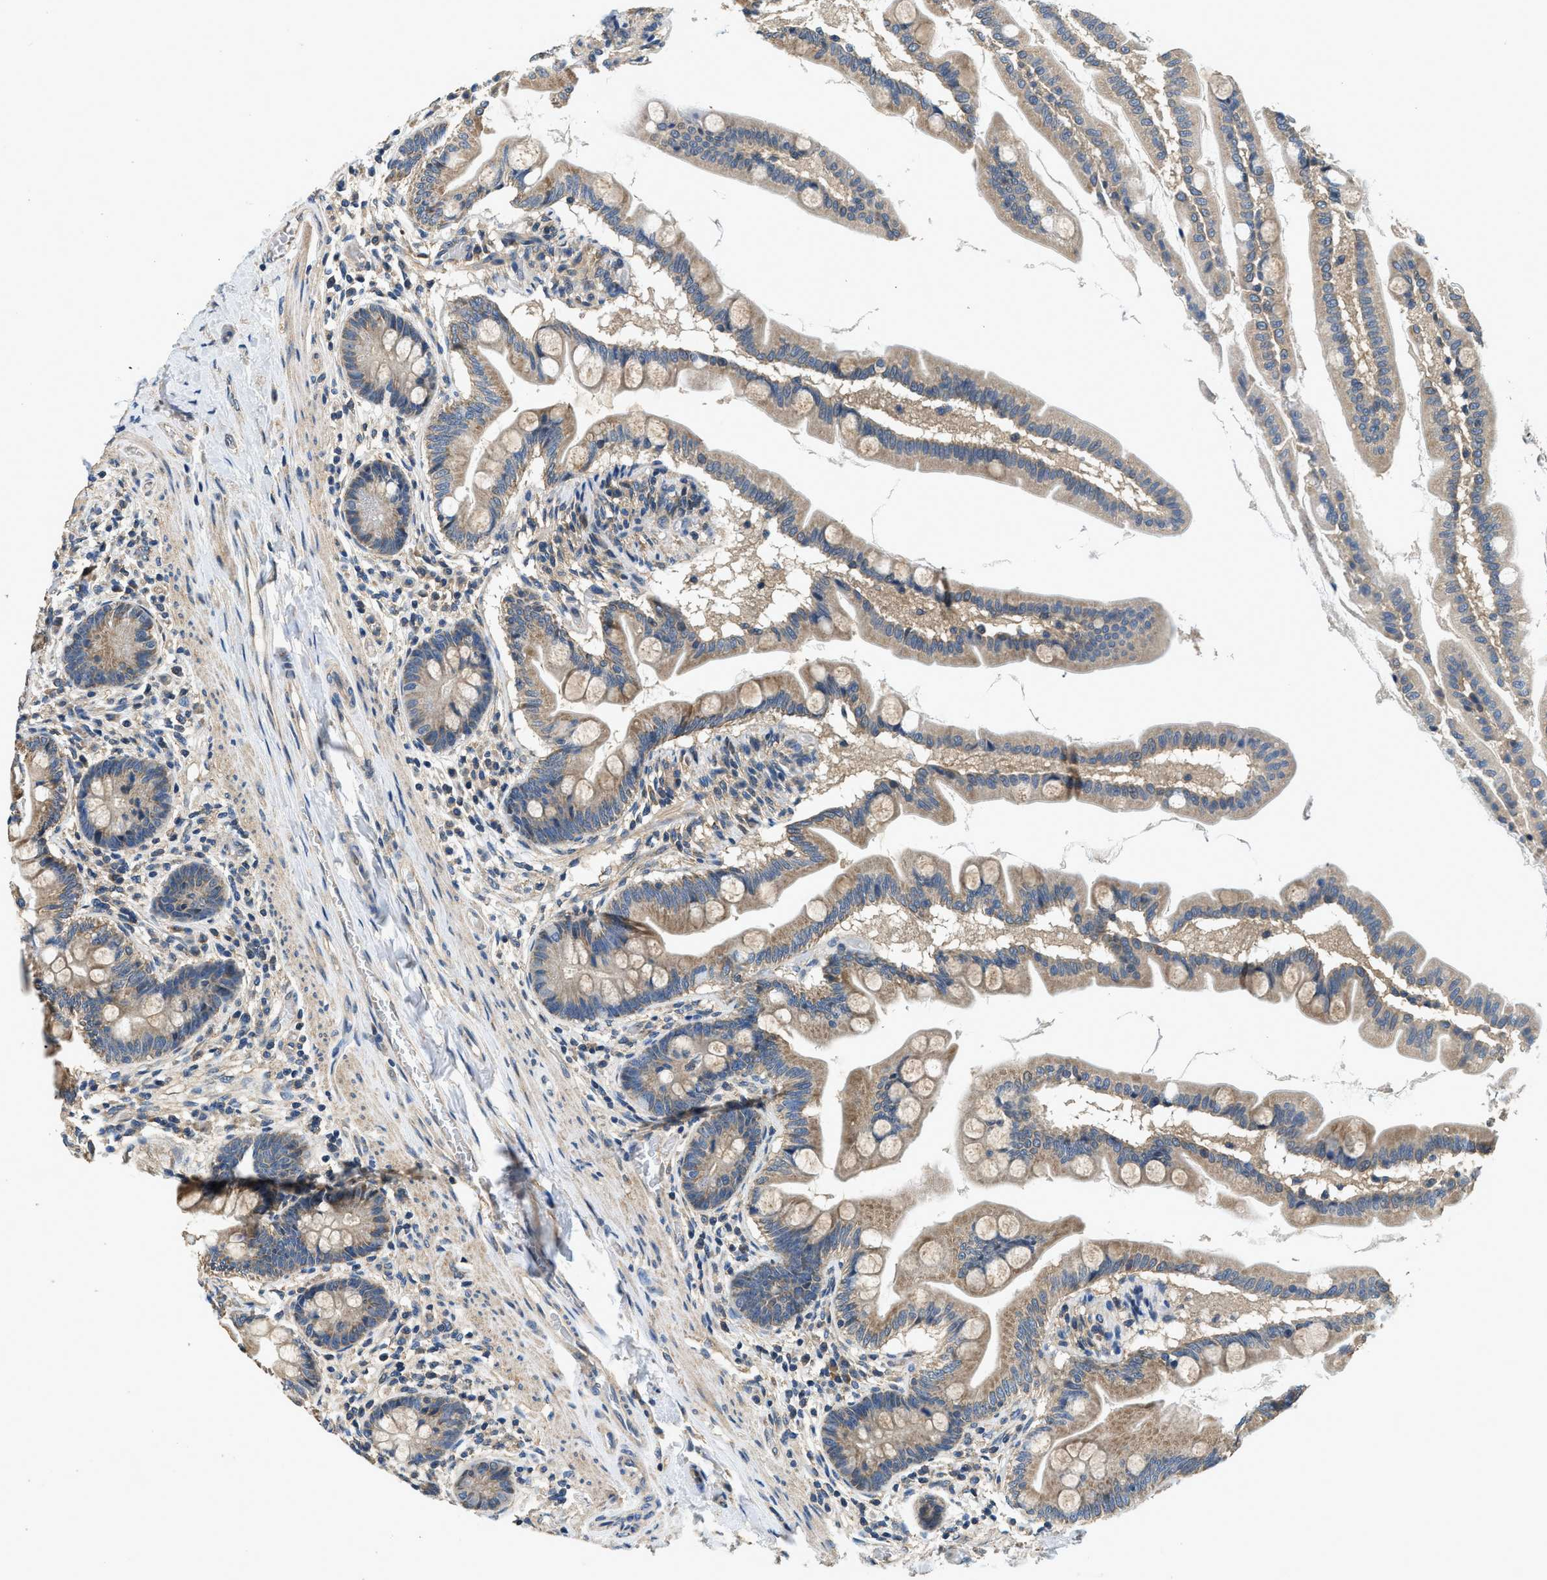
{"staining": {"intensity": "weak", "quantity": ">75%", "location": "cytoplasmic/membranous"}, "tissue": "small intestine", "cell_type": "Glandular cells", "image_type": "normal", "snomed": [{"axis": "morphology", "description": "Normal tissue, NOS"}, {"axis": "topography", "description": "Small intestine"}], "caption": "Small intestine stained with a brown dye exhibits weak cytoplasmic/membranous positive staining in approximately >75% of glandular cells.", "gene": "SSH2", "patient": {"sex": "female", "age": 56}}